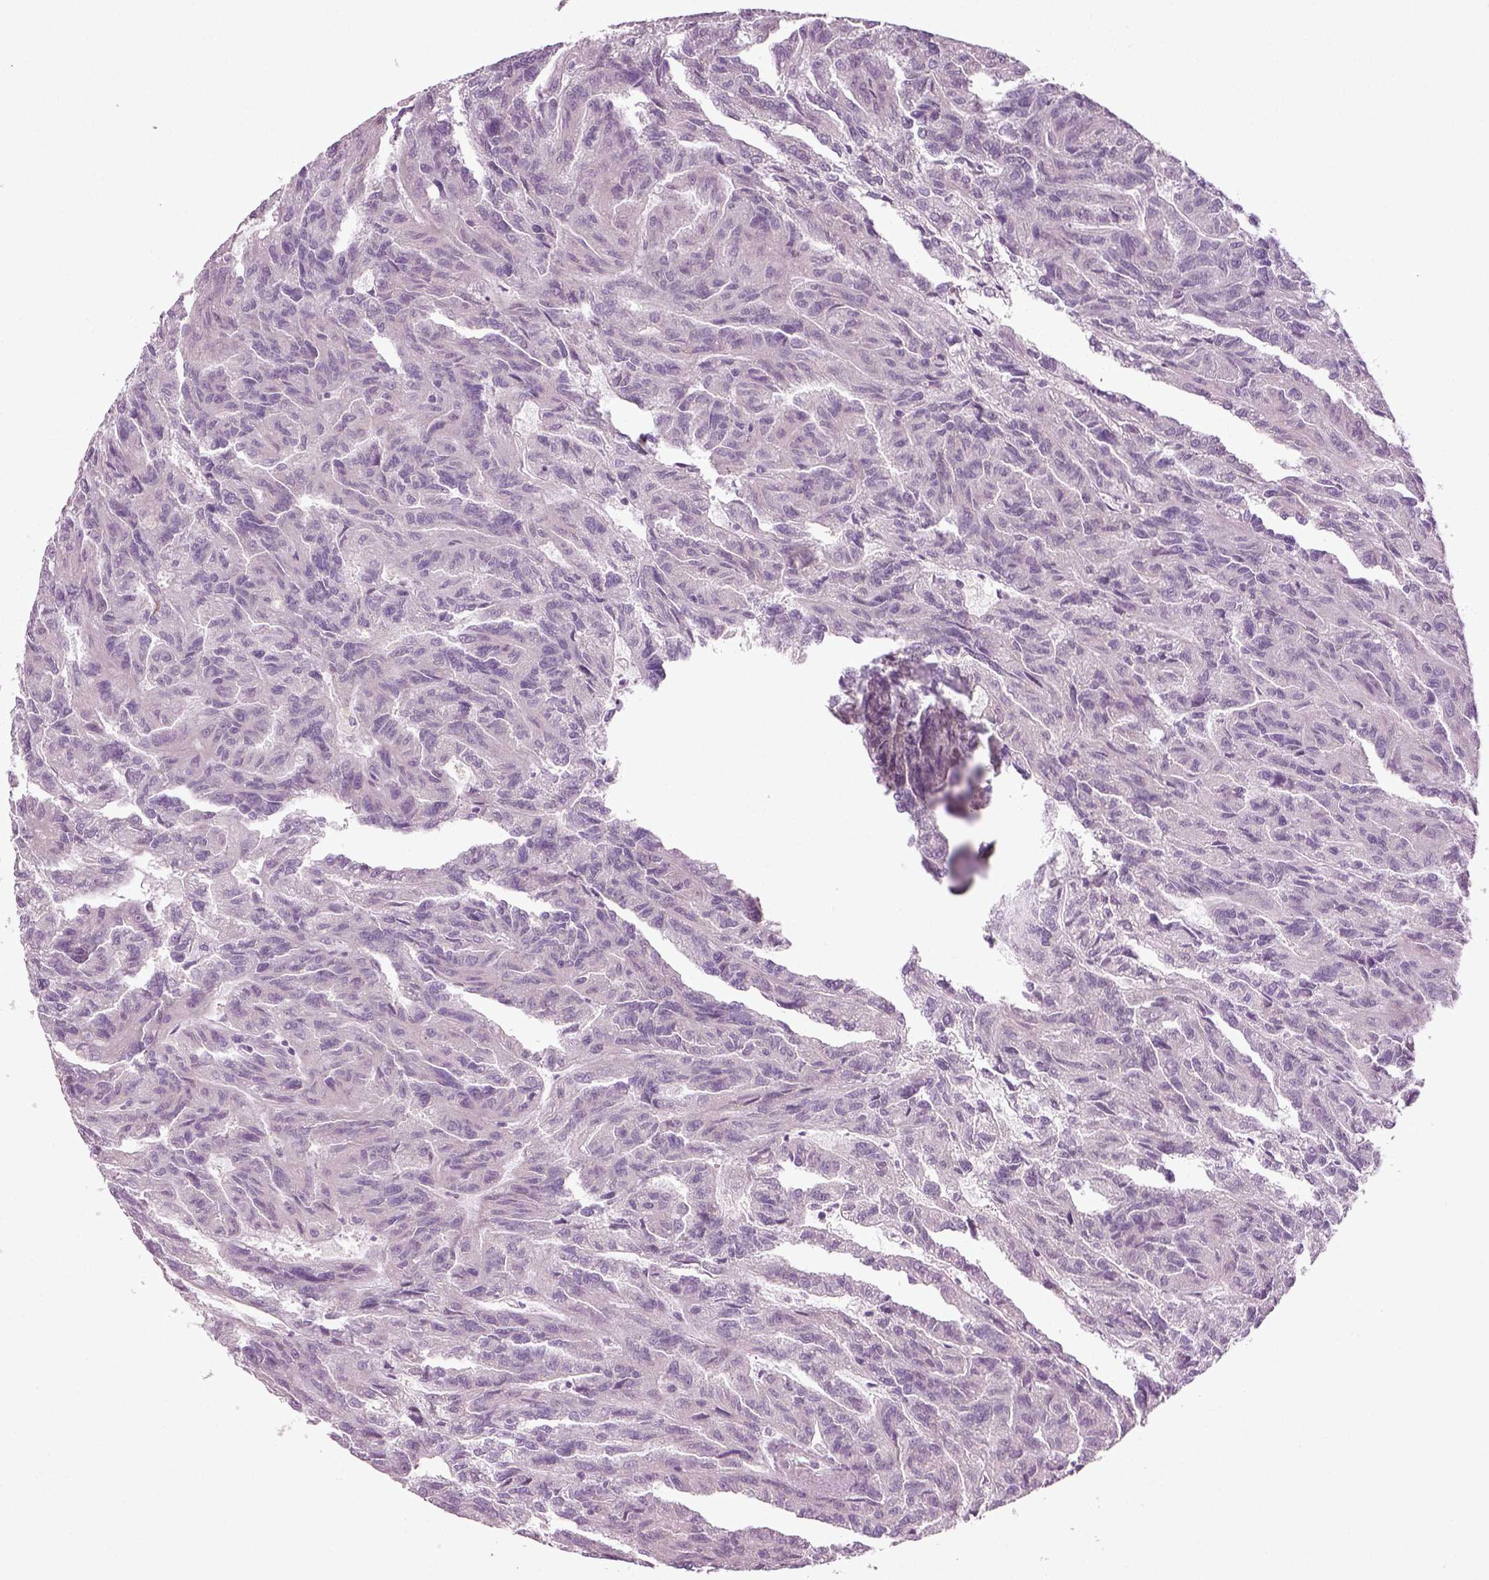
{"staining": {"intensity": "negative", "quantity": "none", "location": "none"}, "tissue": "renal cancer", "cell_type": "Tumor cells", "image_type": "cancer", "snomed": [{"axis": "morphology", "description": "Adenocarcinoma, NOS"}, {"axis": "topography", "description": "Kidney"}], "caption": "Adenocarcinoma (renal) stained for a protein using immunohistochemistry demonstrates no expression tumor cells.", "gene": "SCG5", "patient": {"sex": "male", "age": 79}}